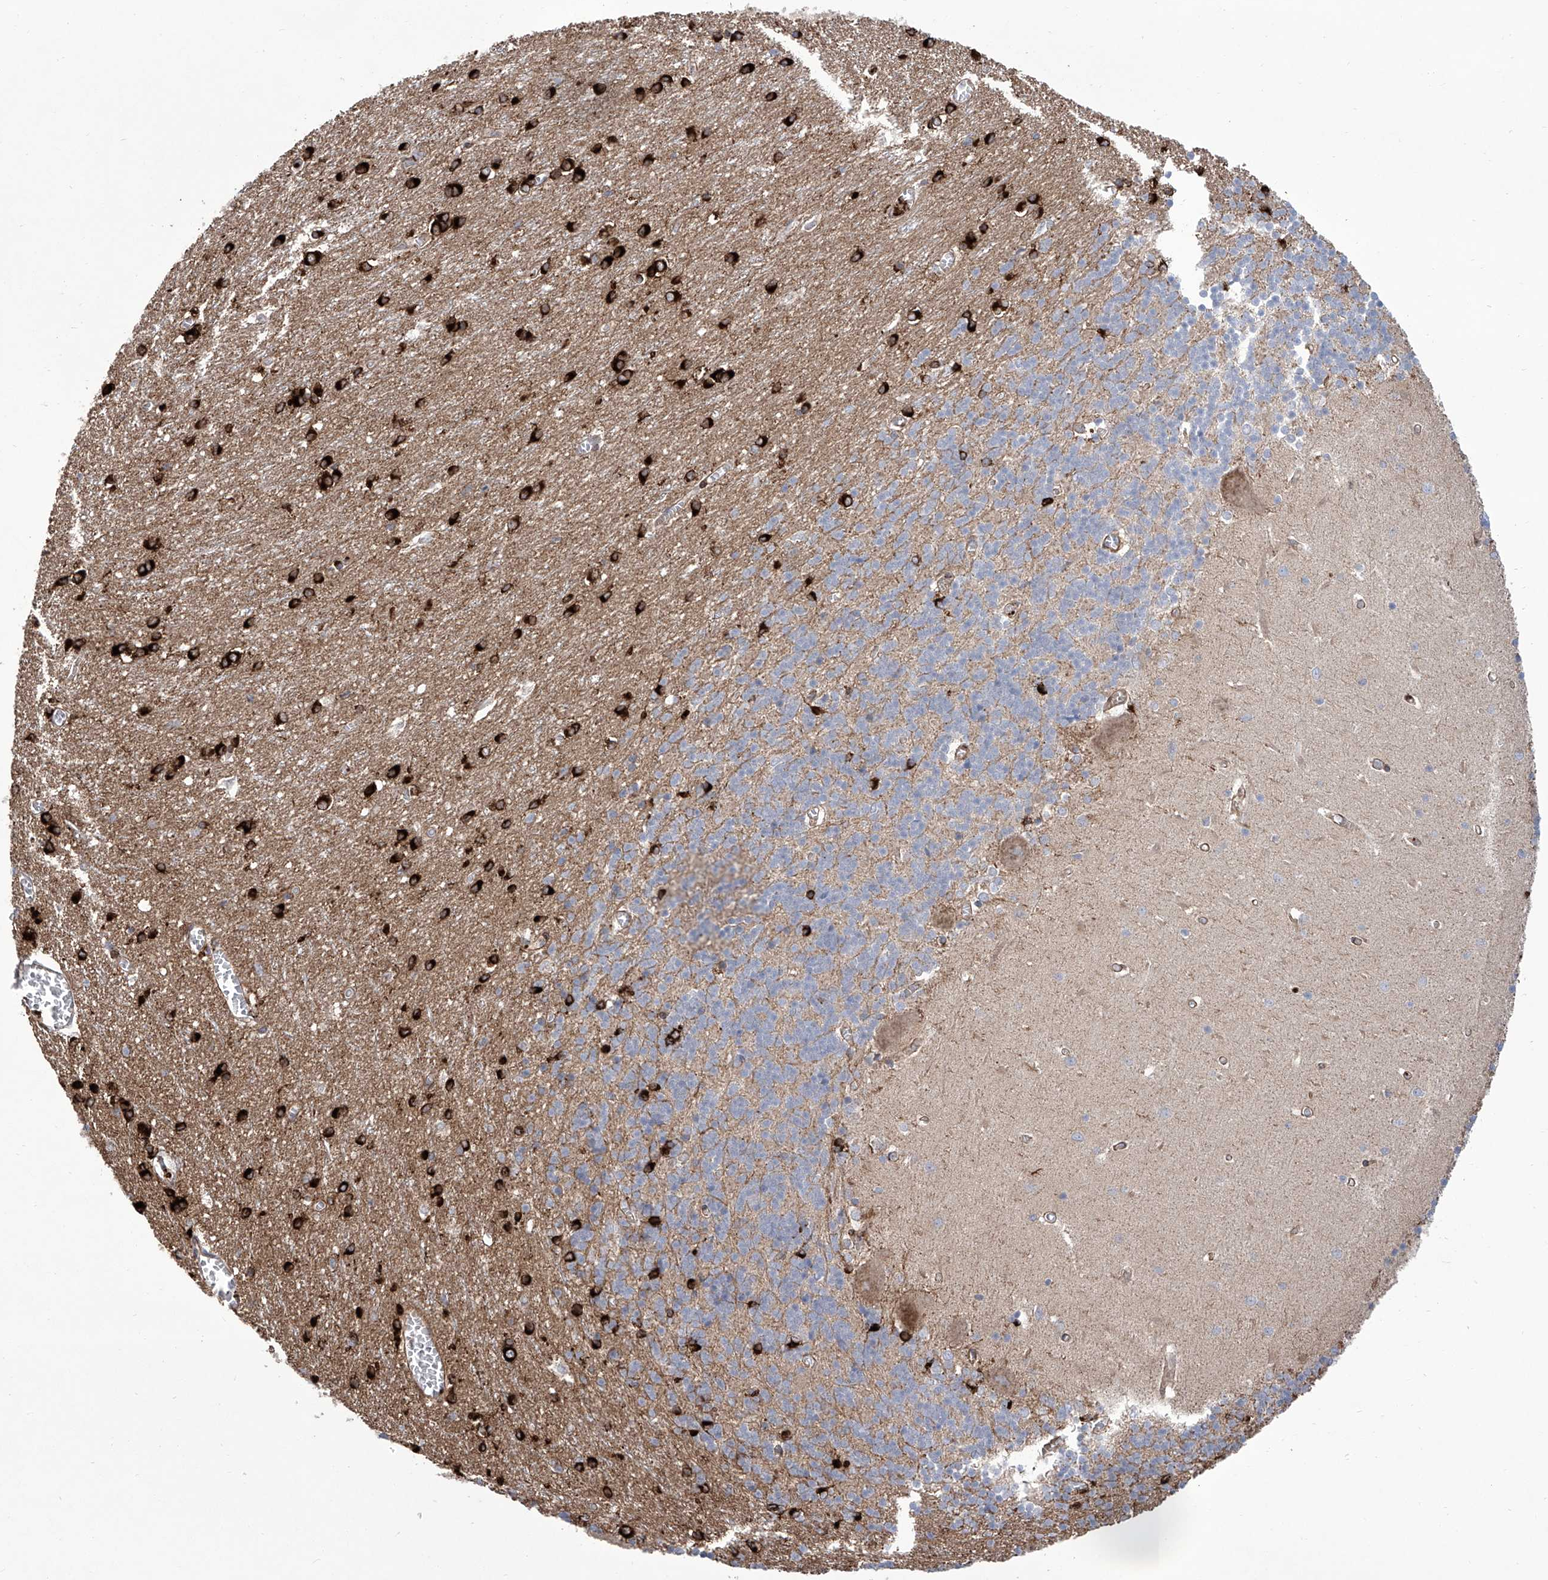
{"staining": {"intensity": "negative", "quantity": "none", "location": "none"}, "tissue": "cerebellum", "cell_type": "Cells in granular layer", "image_type": "normal", "snomed": [{"axis": "morphology", "description": "Normal tissue, NOS"}, {"axis": "topography", "description": "Cerebellum"}], "caption": "DAB (3,3'-diaminobenzidine) immunohistochemical staining of normal cerebellum shows no significant positivity in cells in granular layer.", "gene": "APAF1", "patient": {"sex": "male", "age": 37}}